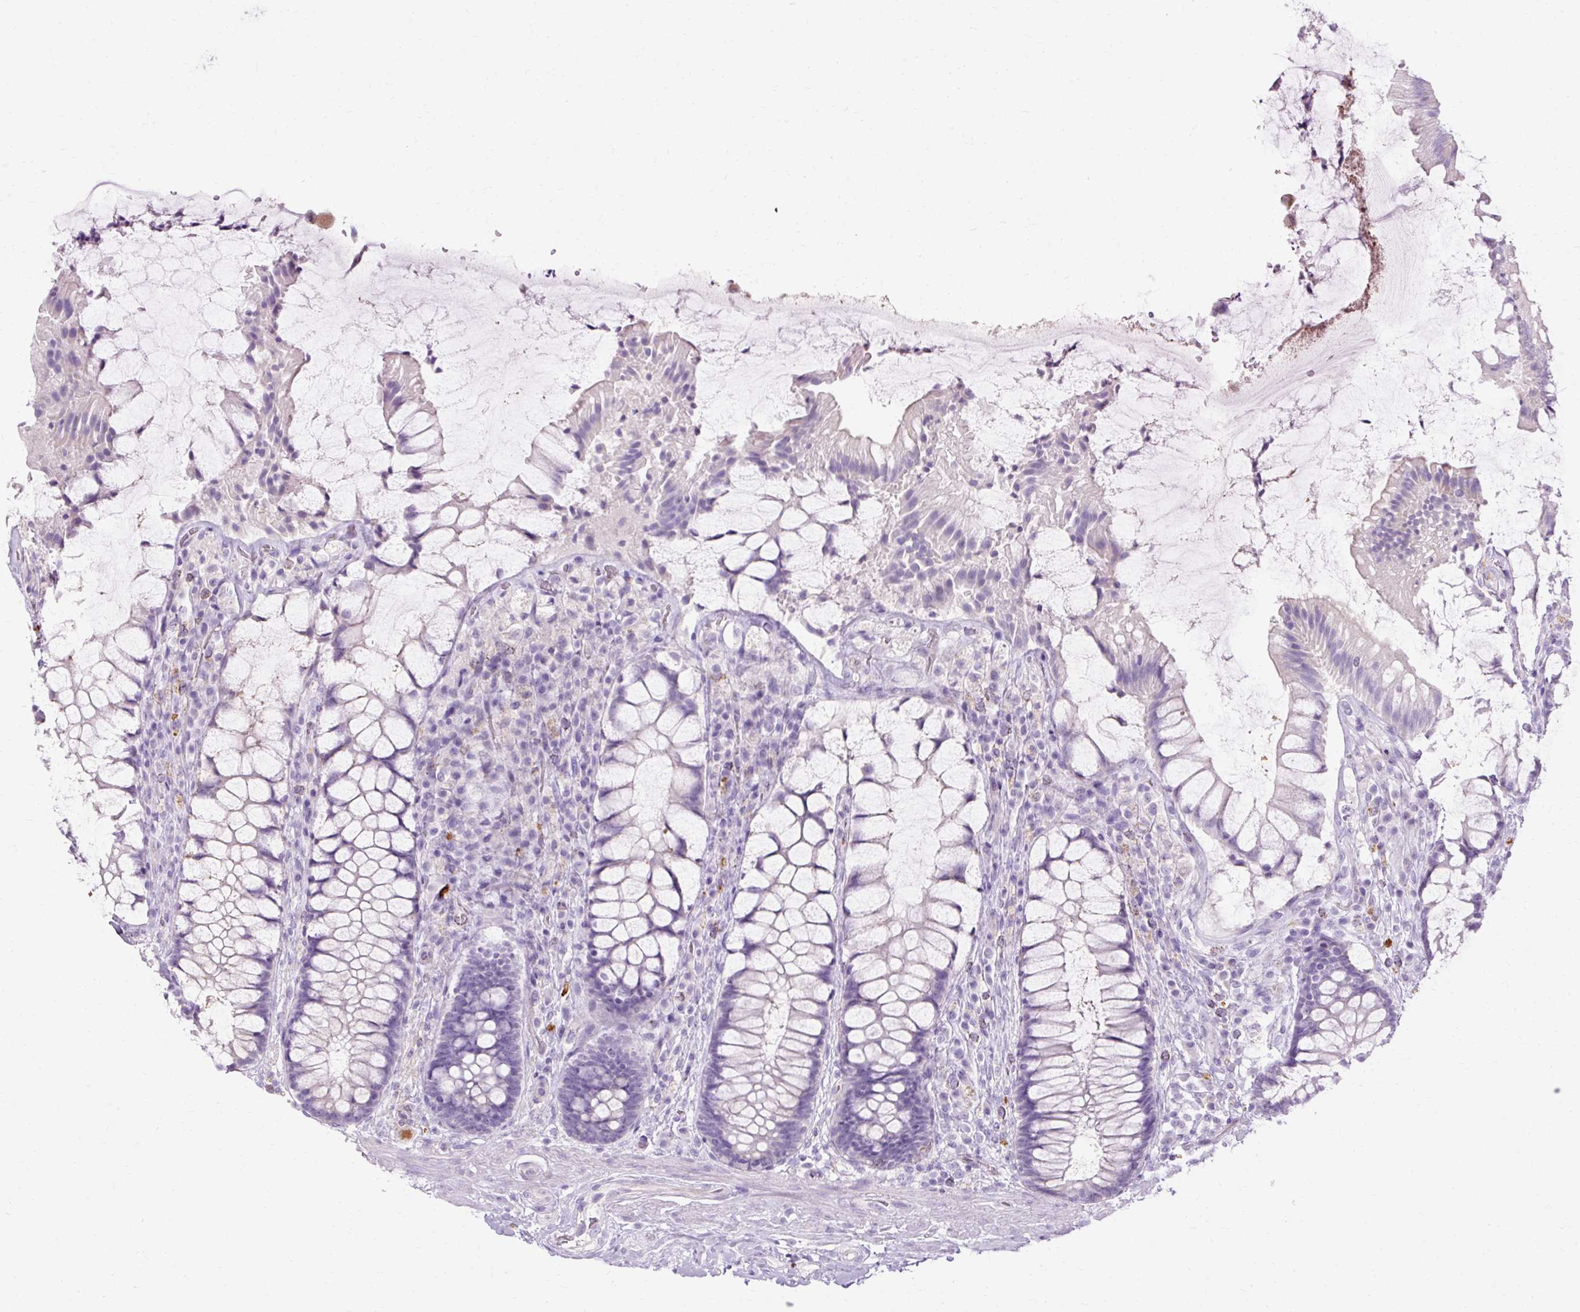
{"staining": {"intensity": "negative", "quantity": "none", "location": "none"}, "tissue": "rectum", "cell_type": "Glandular cells", "image_type": "normal", "snomed": [{"axis": "morphology", "description": "Normal tissue, NOS"}, {"axis": "topography", "description": "Rectum"}], "caption": "An immunohistochemistry (IHC) histopathology image of benign rectum is shown. There is no staining in glandular cells of rectum. (Stains: DAB (3,3'-diaminobenzidine) IHC with hematoxylin counter stain, Microscopy: brightfield microscopy at high magnification).", "gene": "HSD11B1", "patient": {"sex": "female", "age": 58}}